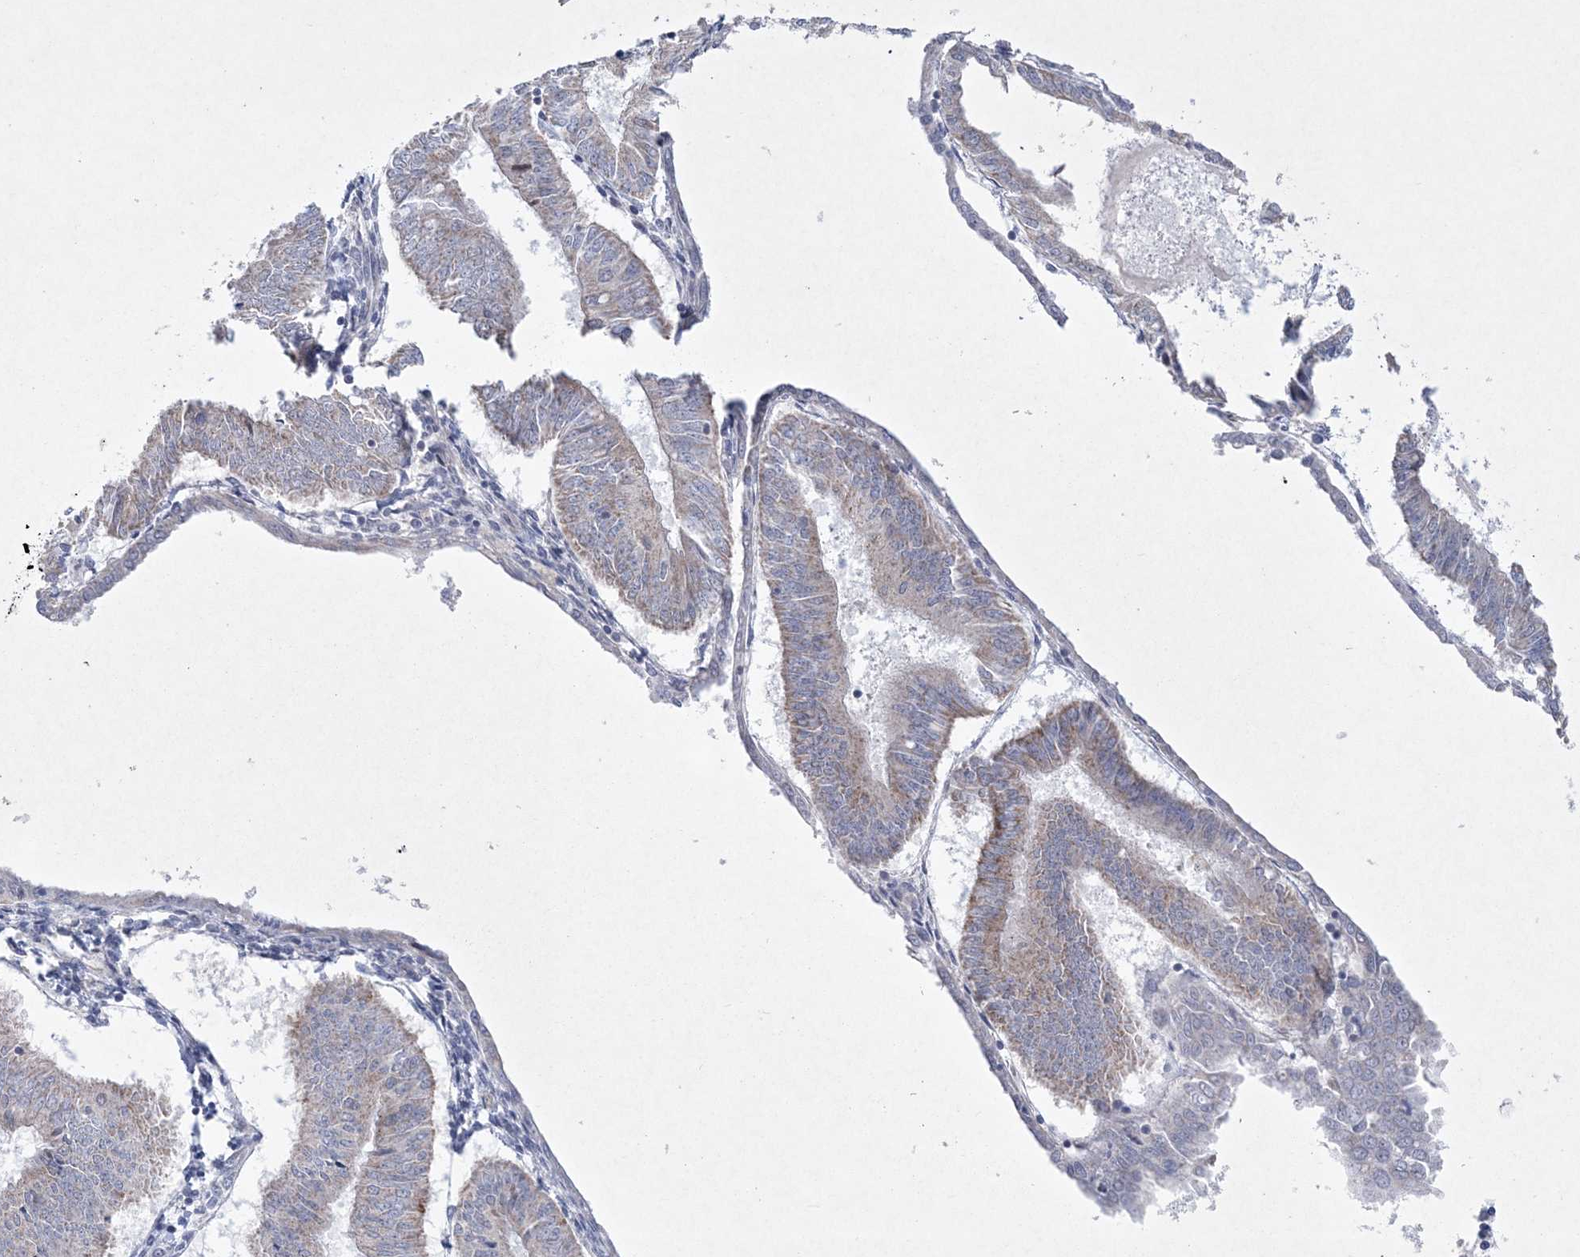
{"staining": {"intensity": "moderate", "quantity": "<25%", "location": "cytoplasmic/membranous"}, "tissue": "endometrial cancer", "cell_type": "Tumor cells", "image_type": "cancer", "snomed": [{"axis": "morphology", "description": "Adenocarcinoma, NOS"}, {"axis": "topography", "description": "Endometrium"}], "caption": "Endometrial adenocarcinoma stained with a protein marker shows moderate staining in tumor cells.", "gene": "CES4A", "patient": {"sex": "female", "age": 58}}